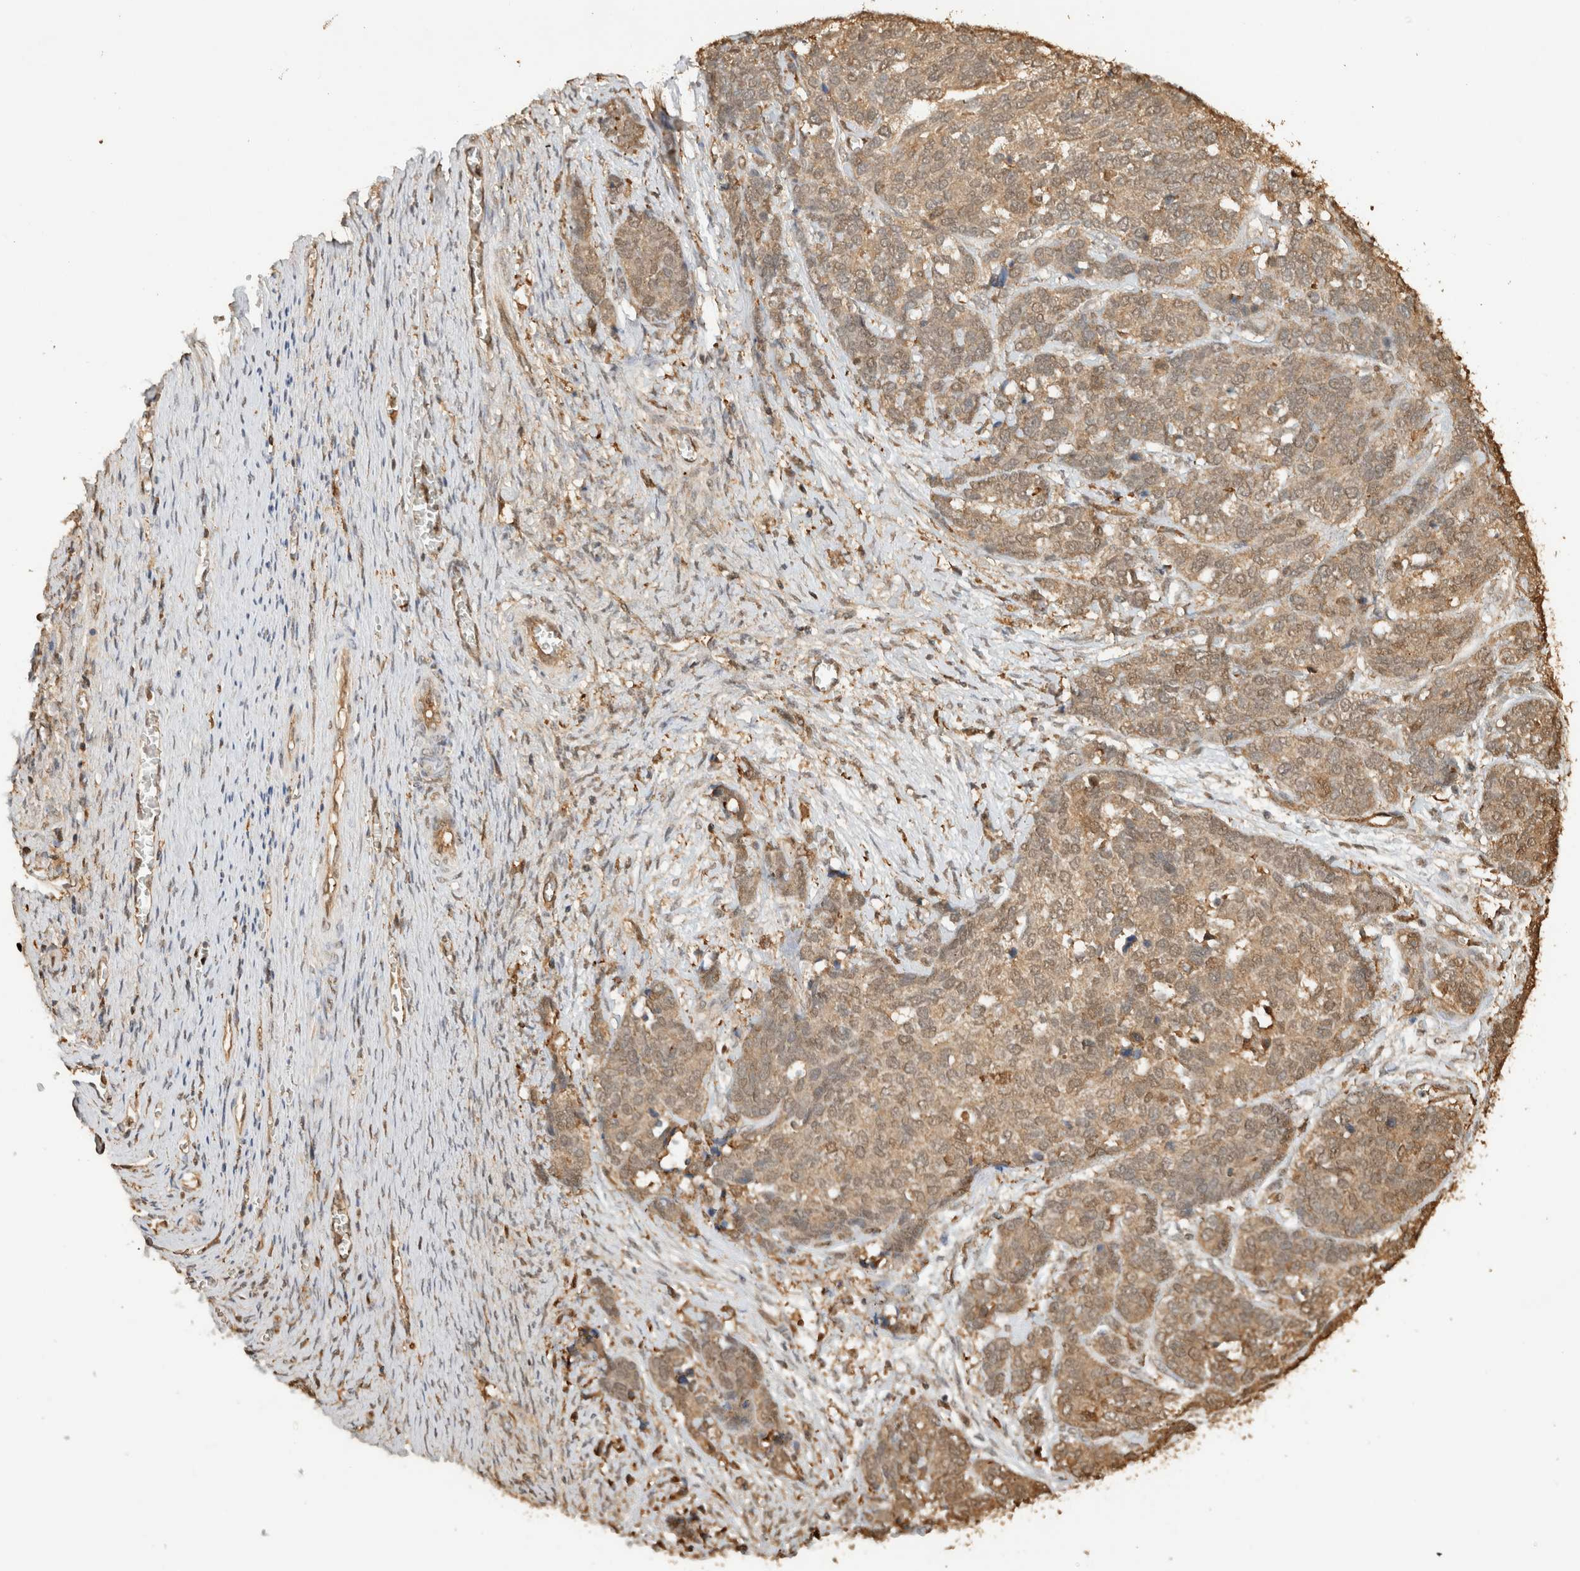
{"staining": {"intensity": "weak", "quantity": ">75%", "location": "cytoplasmic/membranous,nuclear"}, "tissue": "ovarian cancer", "cell_type": "Tumor cells", "image_type": "cancer", "snomed": [{"axis": "morphology", "description": "Cystadenocarcinoma, serous, NOS"}, {"axis": "topography", "description": "Ovary"}], "caption": "The histopathology image reveals staining of serous cystadenocarcinoma (ovarian), revealing weak cytoplasmic/membranous and nuclear protein positivity (brown color) within tumor cells. (Brightfield microscopy of DAB IHC at high magnification).", "gene": "YWHAH", "patient": {"sex": "female", "age": 44}}